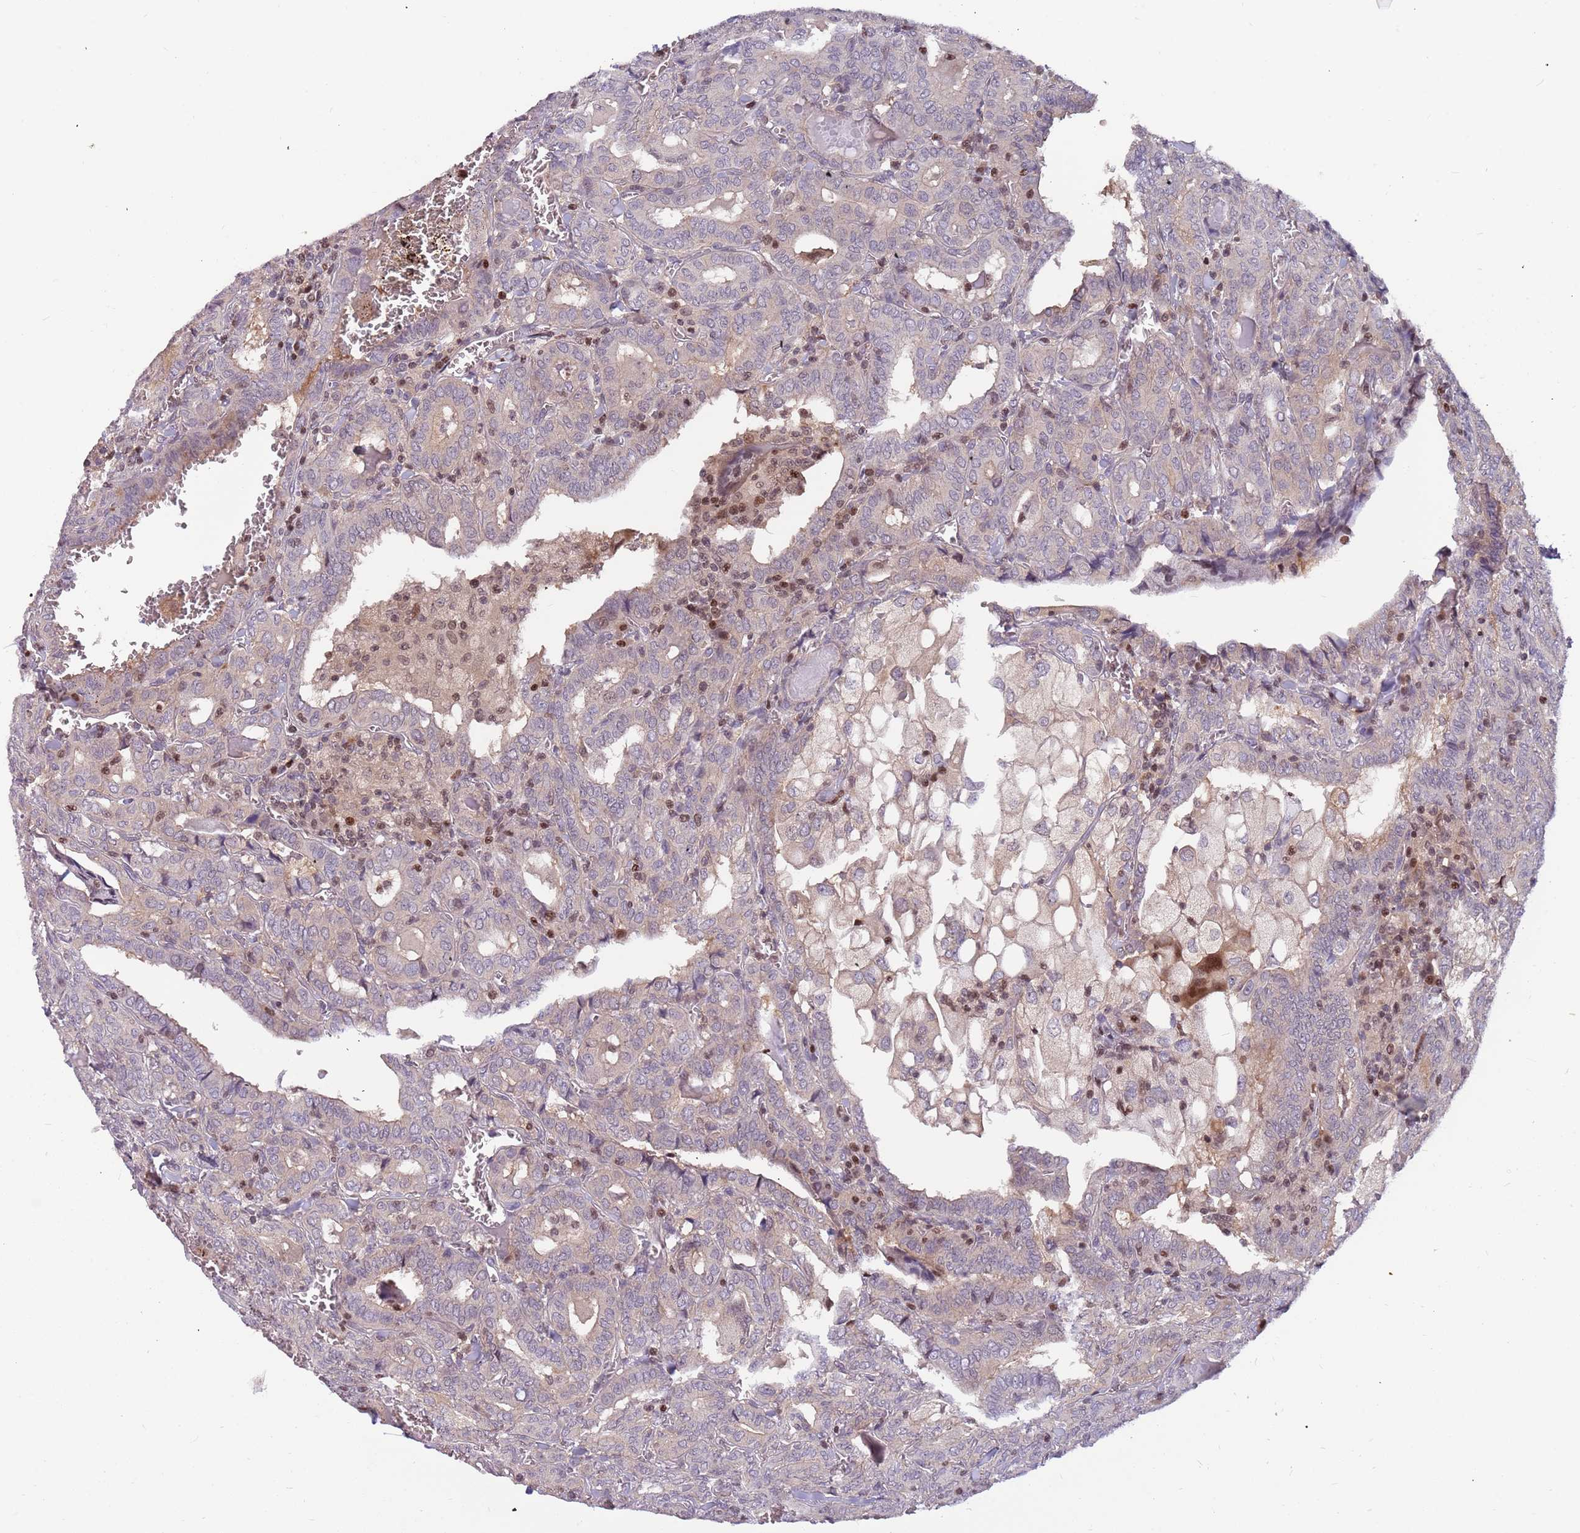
{"staining": {"intensity": "negative", "quantity": "none", "location": "none"}, "tissue": "thyroid cancer", "cell_type": "Tumor cells", "image_type": "cancer", "snomed": [{"axis": "morphology", "description": "Papillary adenocarcinoma, NOS"}, {"axis": "topography", "description": "Thyroid gland"}], "caption": "The histopathology image exhibits no significant staining in tumor cells of thyroid cancer (papillary adenocarcinoma).", "gene": "ARHGEF5", "patient": {"sex": "female", "age": 72}}